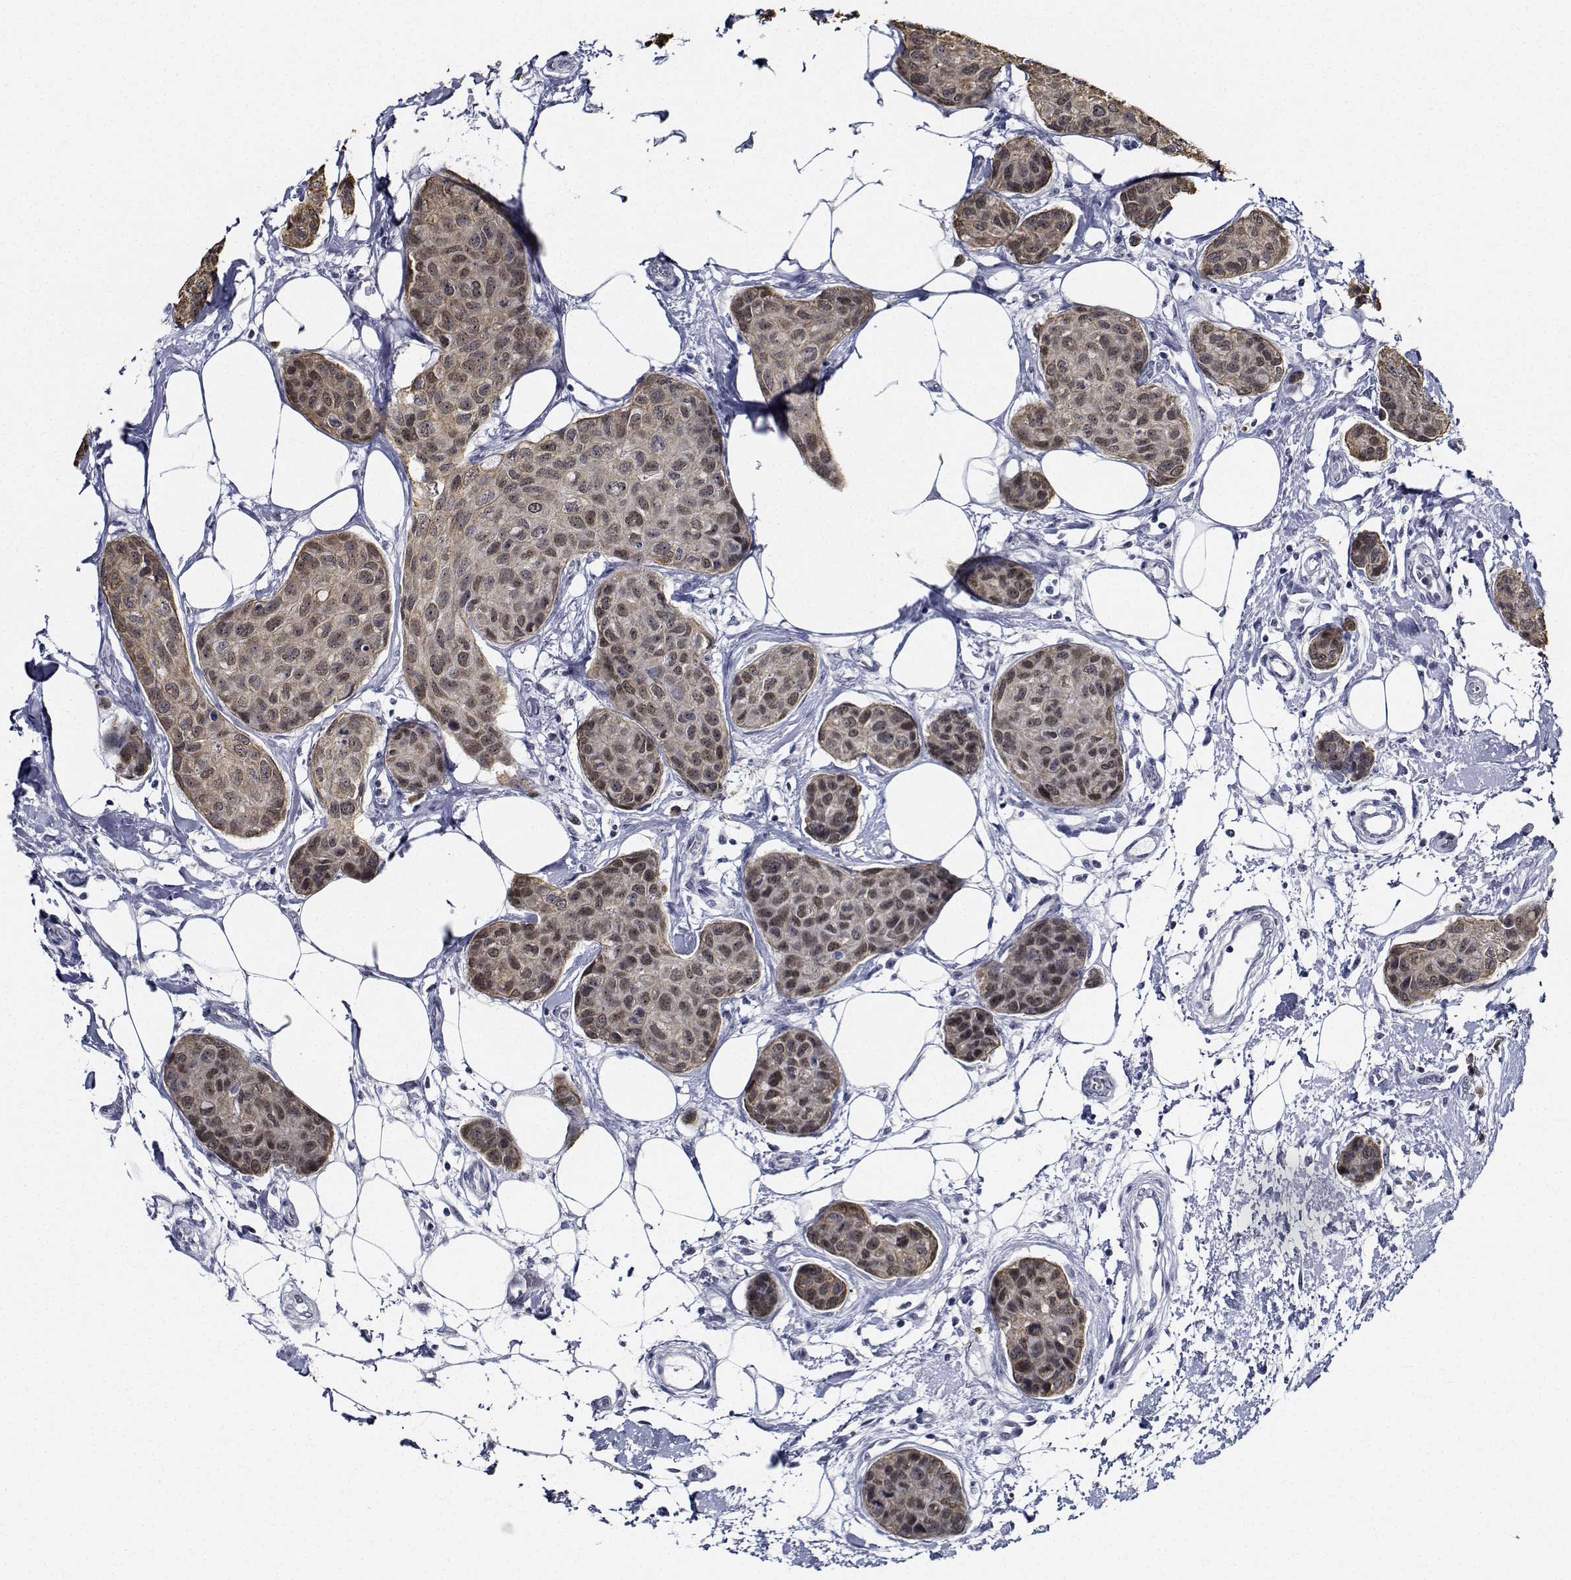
{"staining": {"intensity": "weak", "quantity": "25%-75%", "location": "nuclear"}, "tissue": "breast cancer", "cell_type": "Tumor cells", "image_type": "cancer", "snomed": [{"axis": "morphology", "description": "Duct carcinoma"}, {"axis": "topography", "description": "Breast"}], "caption": "Immunohistochemical staining of invasive ductal carcinoma (breast) reveals low levels of weak nuclear positivity in approximately 25%-75% of tumor cells. (DAB IHC with brightfield microscopy, high magnification).", "gene": "NVL", "patient": {"sex": "female", "age": 80}}